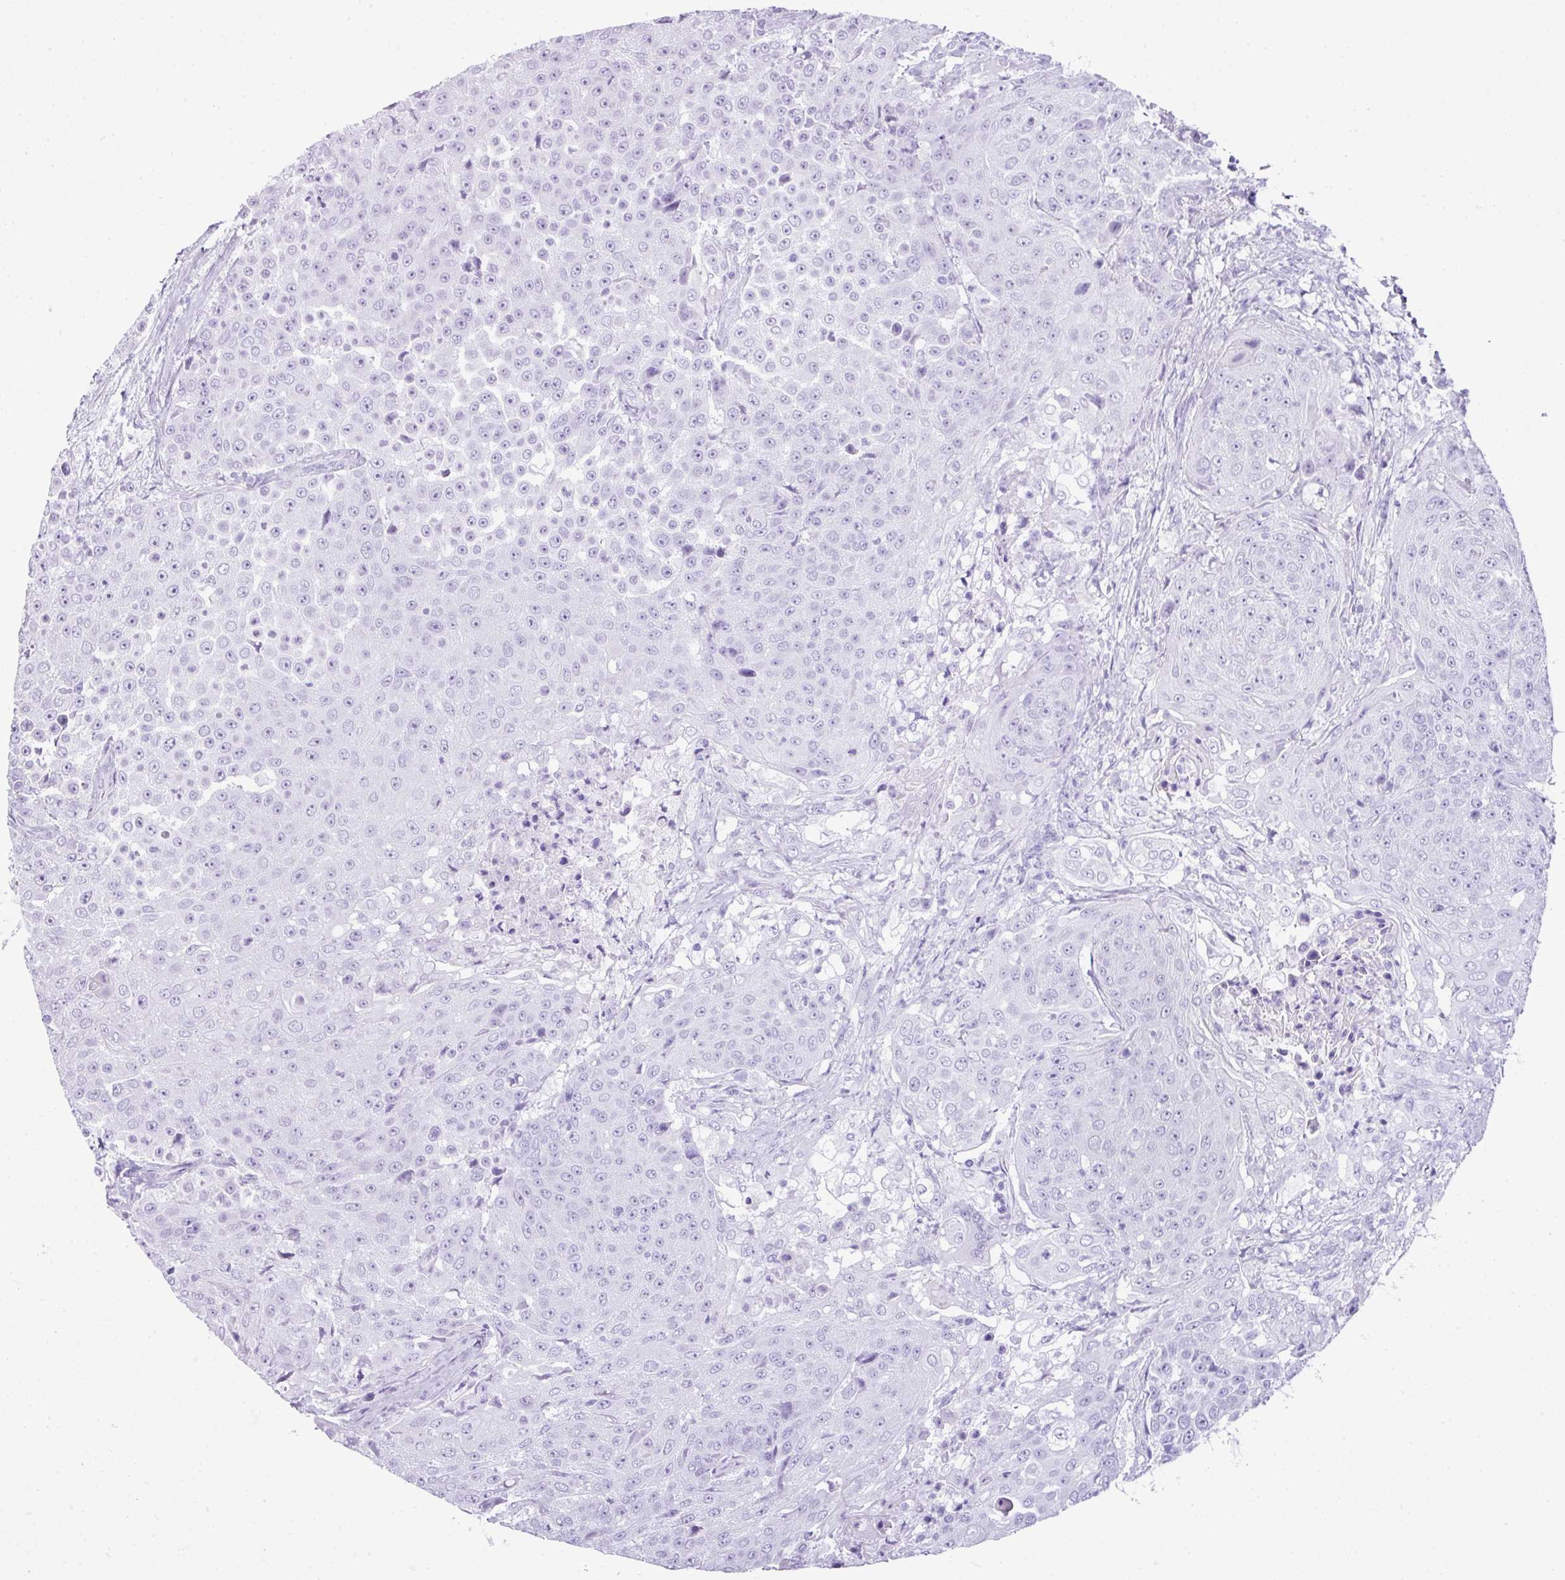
{"staining": {"intensity": "negative", "quantity": "none", "location": "none"}, "tissue": "urothelial cancer", "cell_type": "Tumor cells", "image_type": "cancer", "snomed": [{"axis": "morphology", "description": "Urothelial carcinoma, High grade"}, {"axis": "topography", "description": "Urinary bladder"}], "caption": "Protein analysis of high-grade urothelial carcinoma exhibits no significant expression in tumor cells. (DAB immunohistochemistry (IHC), high magnification).", "gene": "TNP1", "patient": {"sex": "female", "age": 63}}